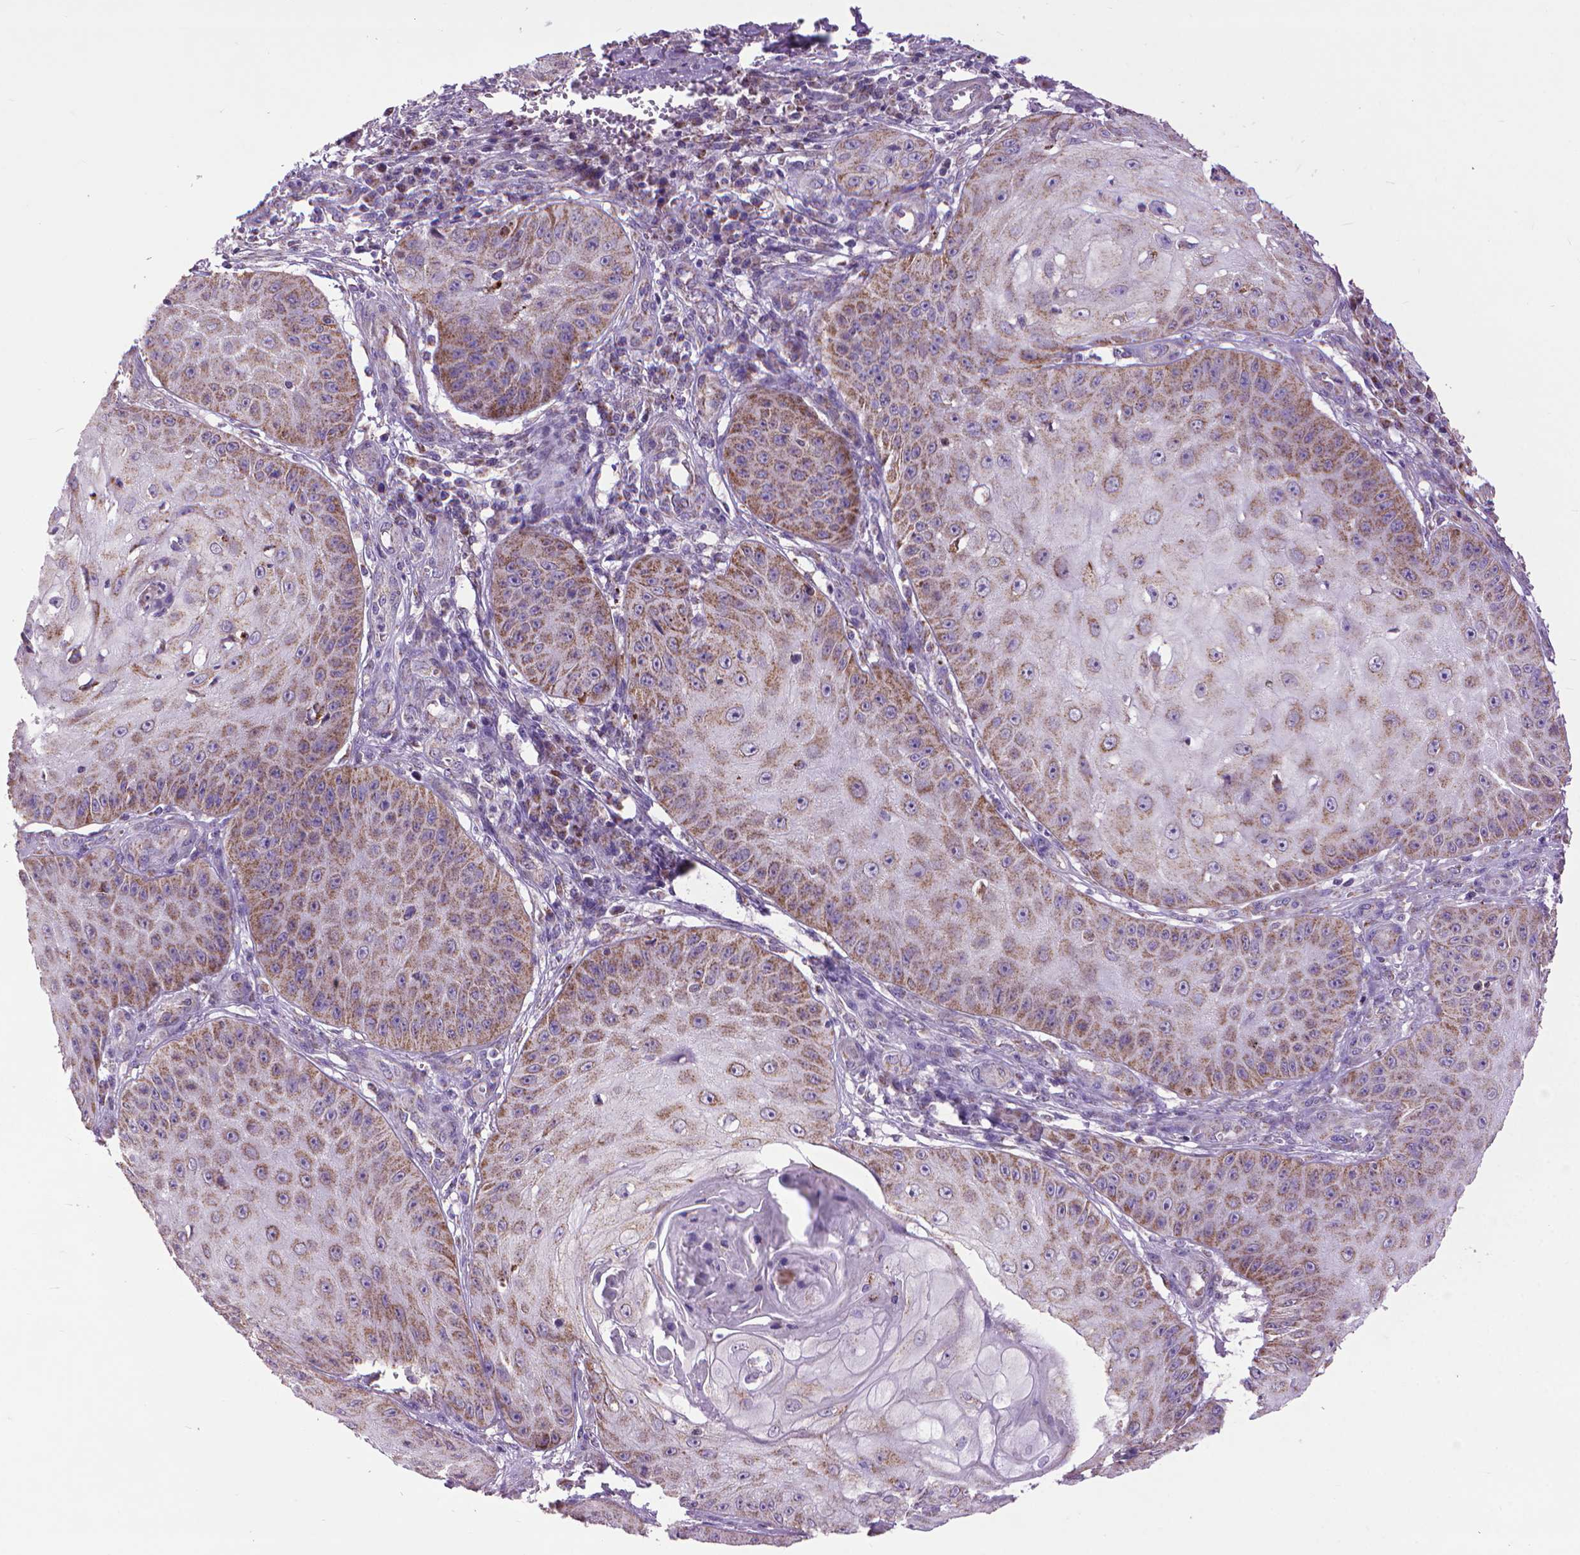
{"staining": {"intensity": "moderate", "quantity": ">75%", "location": "cytoplasmic/membranous"}, "tissue": "skin cancer", "cell_type": "Tumor cells", "image_type": "cancer", "snomed": [{"axis": "morphology", "description": "Squamous cell carcinoma, NOS"}, {"axis": "topography", "description": "Skin"}], "caption": "Immunohistochemical staining of skin squamous cell carcinoma reveals medium levels of moderate cytoplasmic/membranous staining in approximately >75% of tumor cells.", "gene": "VDAC1", "patient": {"sex": "male", "age": 70}}